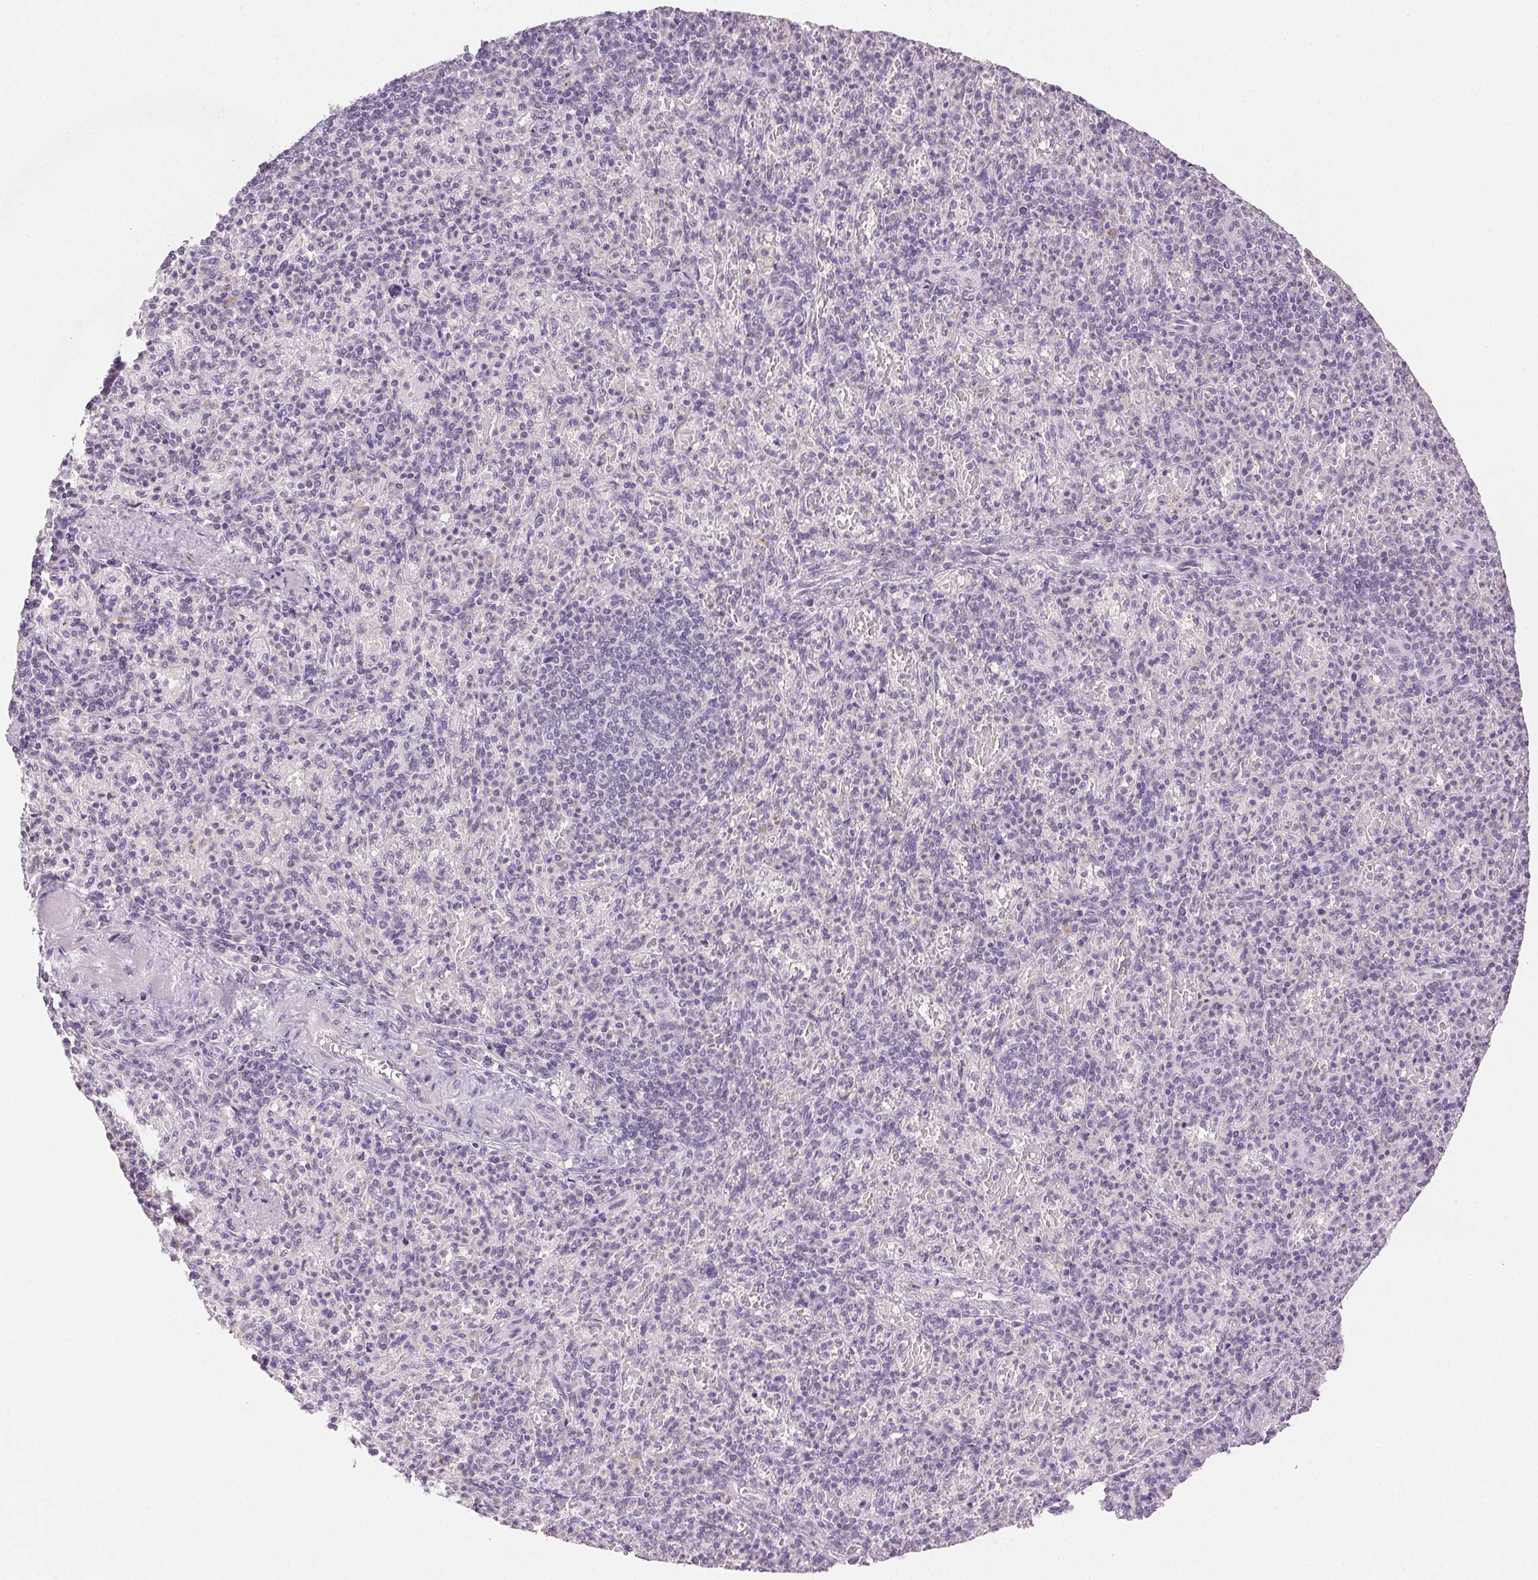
{"staining": {"intensity": "negative", "quantity": "none", "location": "none"}, "tissue": "spleen", "cell_type": "Cells in red pulp", "image_type": "normal", "snomed": [{"axis": "morphology", "description": "Normal tissue, NOS"}, {"axis": "topography", "description": "Spleen"}], "caption": "Immunohistochemistry of benign spleen shows no staining in cells in red pulp.", "gene": "CLDN10", "patient": {"sex": "female", "age": 74}}